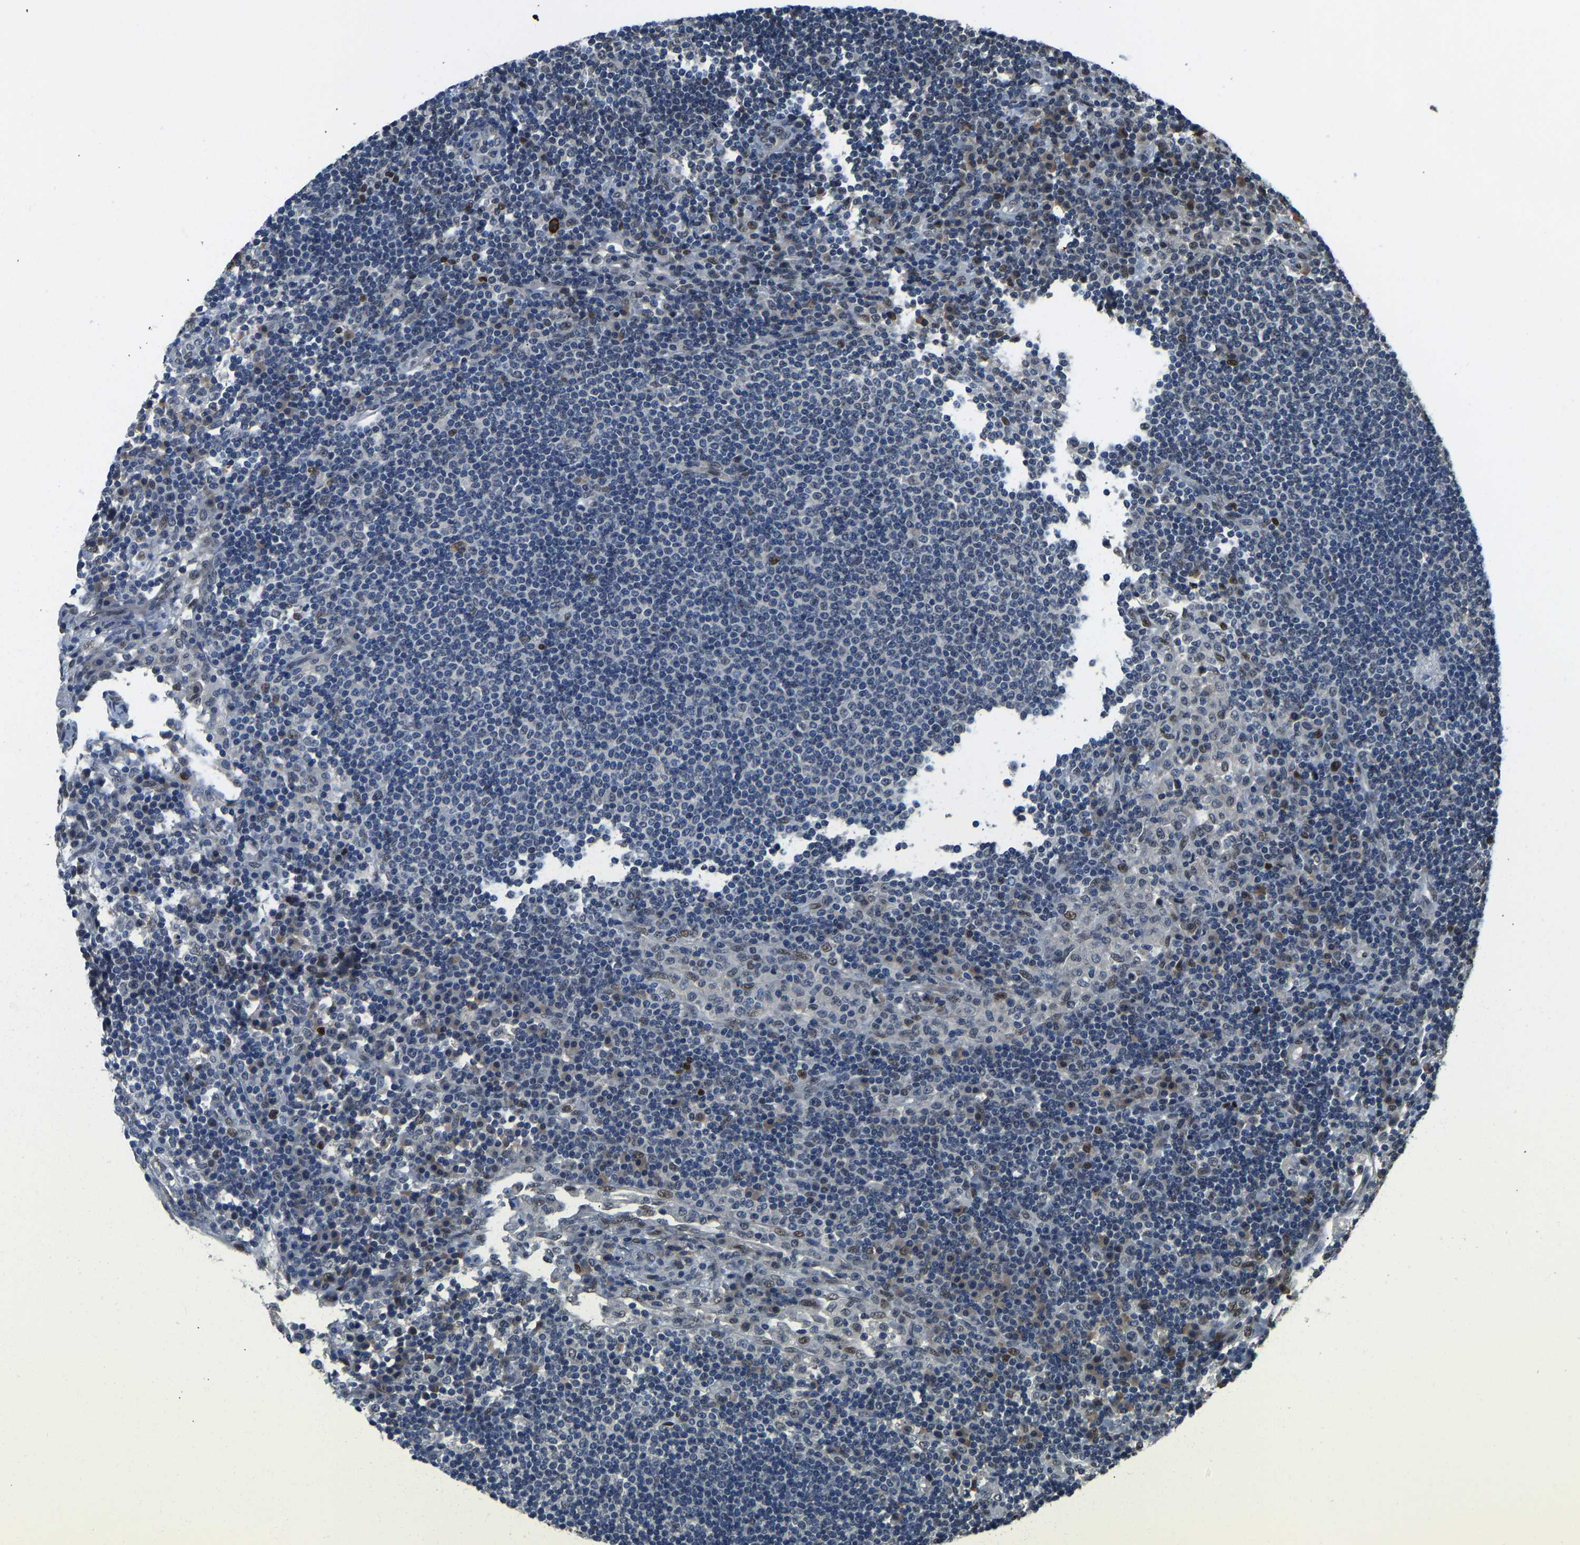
{"staining": {"intensity": "negative", "quantity": "none", "location": "none"}, "tissue": "lymph node", "cell_type": "Germinal center cells", "image_type": "normal", "snomed": [{"axis": "morphology", "description": "Normal tissue, NOS"}, {"axis": "topography", "description": "Lymph node"}], "caption": "A high-resolution micrograph shows immunohistochemistry staining of normal lymph node, which shows no significant positivity in germinal center cells. The staining was performed using DAB (3,3'-diaminobenzidine) to visualize the protein expression in brown, while the nuclei were stained in blue with hematoxylin (Magnification: 20x).", "gene": "FOS", "patient": {"sex": "female", "age": 53}}